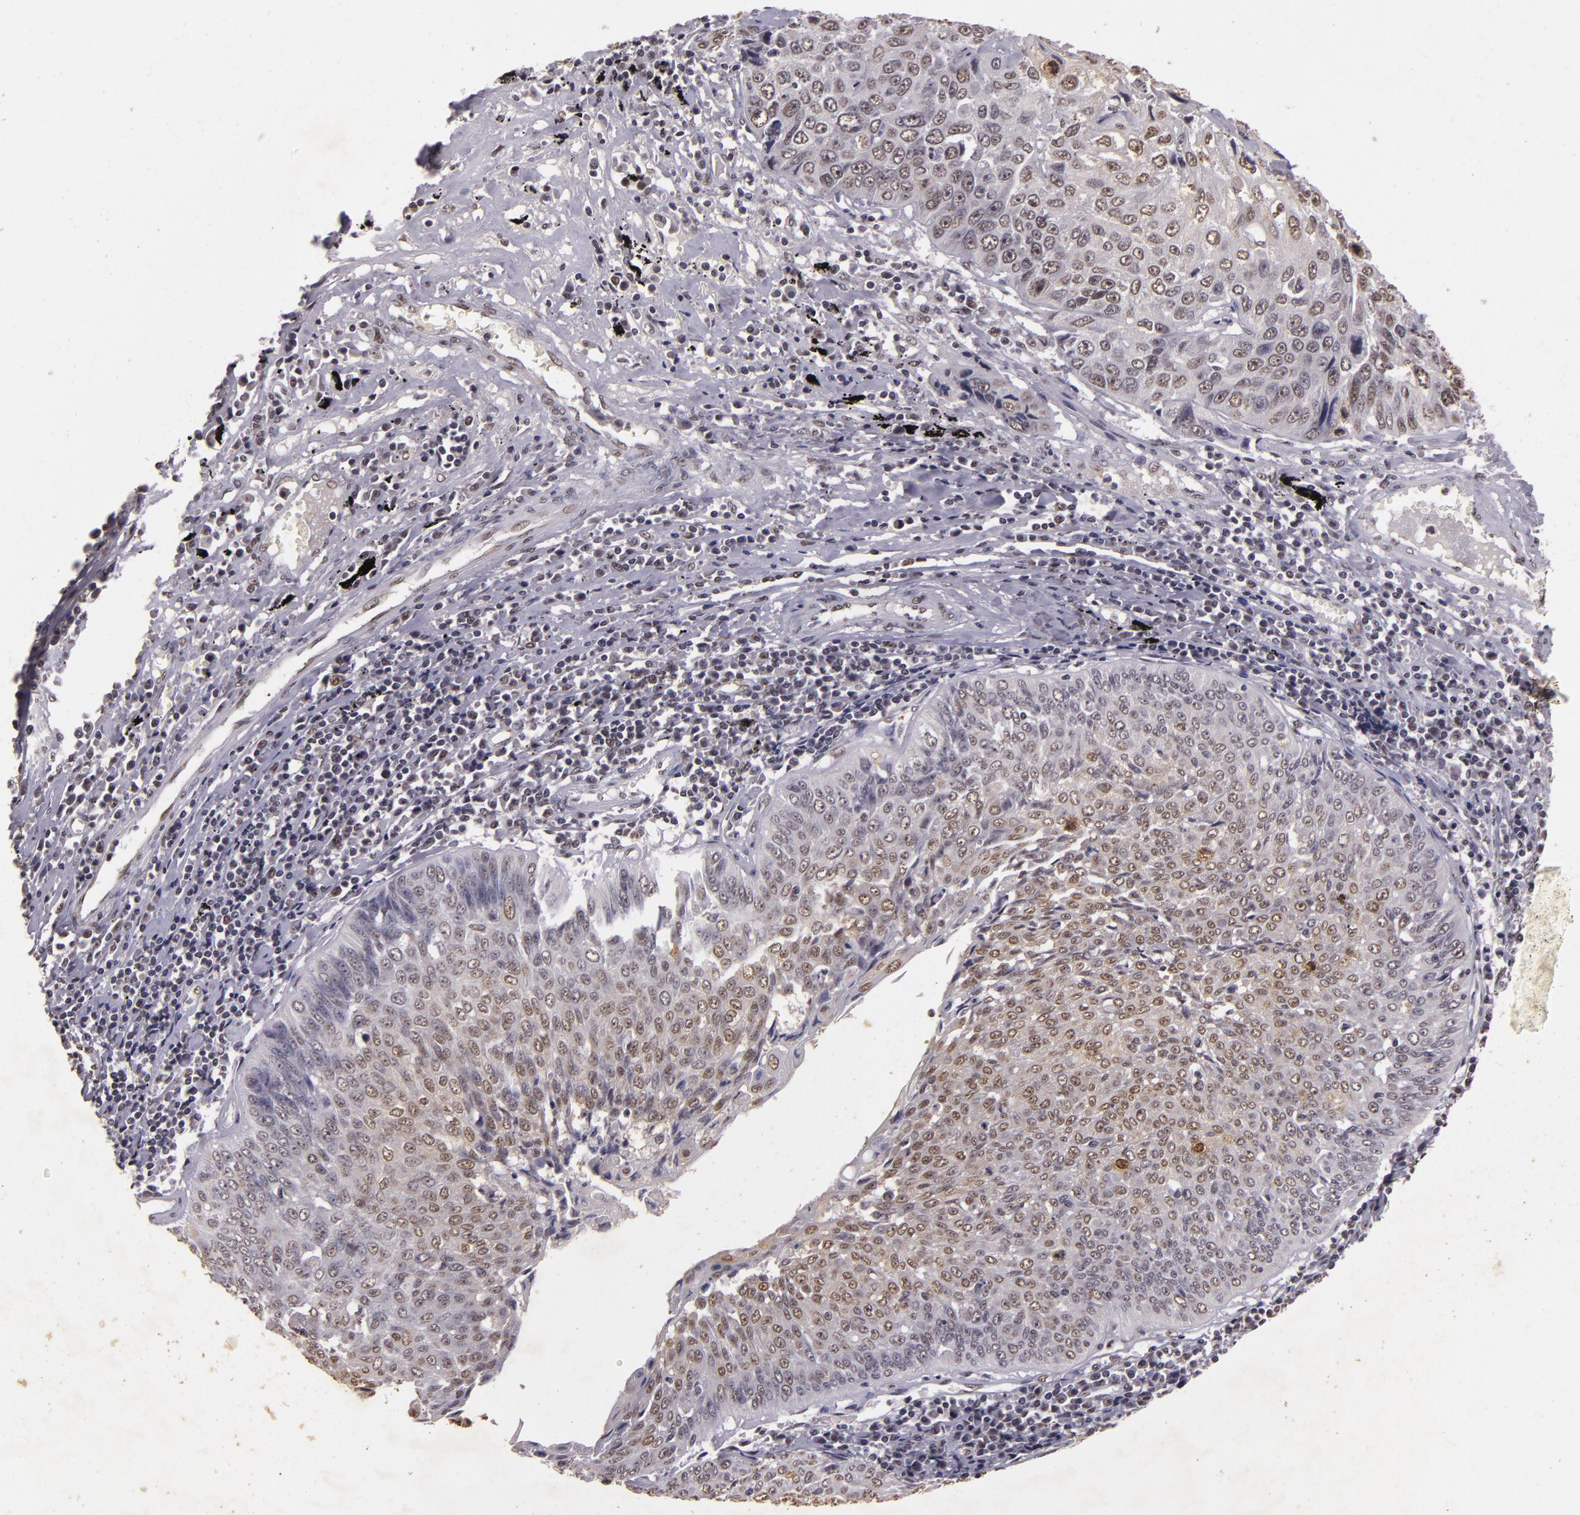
{"staining": {"intensity": "weak", "quantity": "25%-75%", "location": "nuclear"}, "tissue": "lung cancer", "cell_type": "Tumor cells", "image_type": "cancer", "snomed": [{"axis": "morphology", "description": "Adenocarcinoma, NOS"}, {"axis": "topography", "description": "Lung"}], "caption": "Immunohistochemical staining of lung cancer (adenocarcinoma) shows weak nuclear protein positivity in approximately 25%-75% of tumor cells.", "gene": "CBX3", "patient": {"sex": "male", "age": 60}}